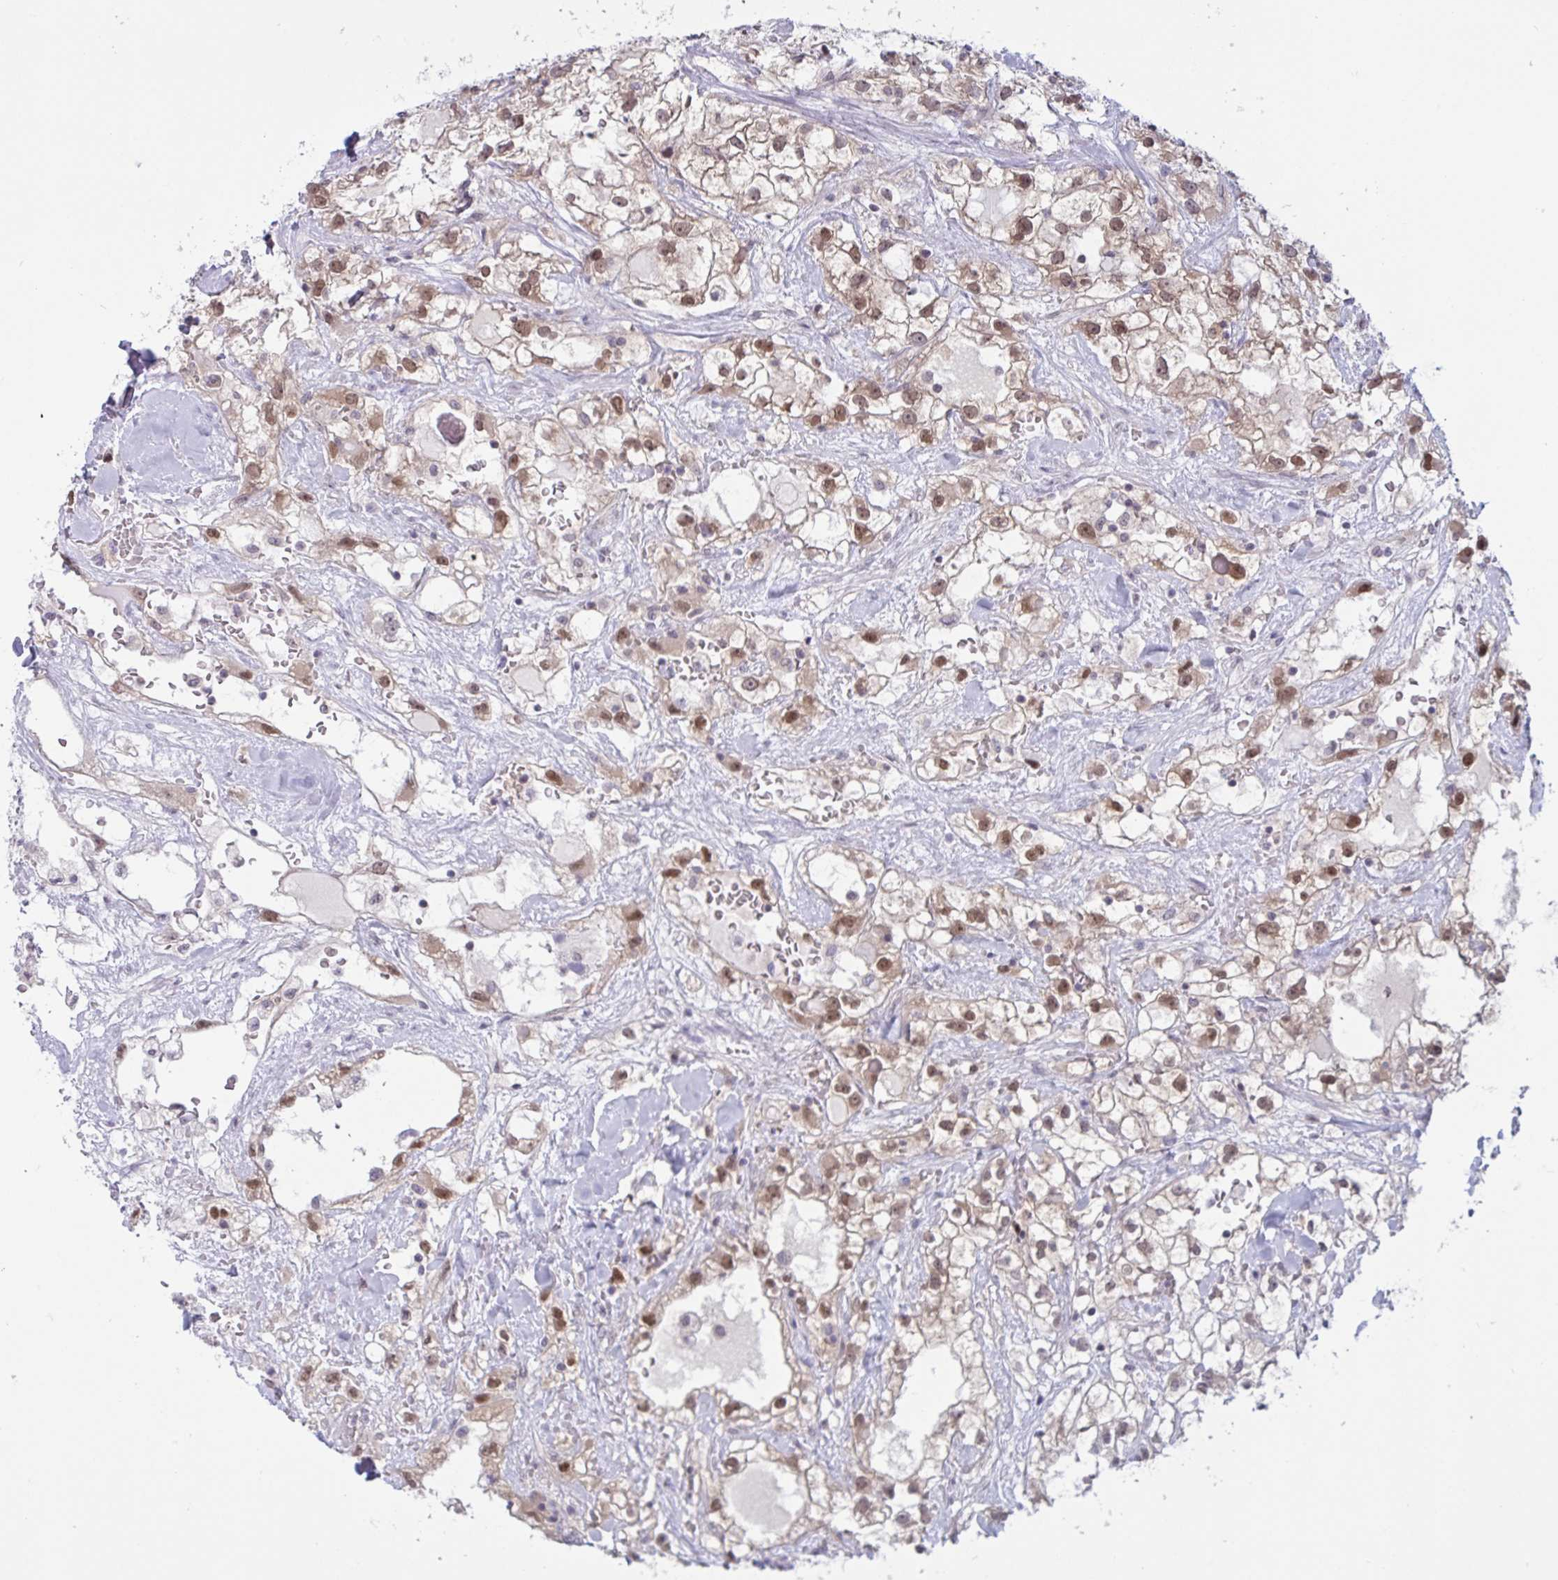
{"staining": {"intensity": "moderate", "quantity": ">75%", "location": "nuclear"}, "tissue": "renal cancer", "cell_type": "Tumor cells", "image_type": "cancer", "snomed": [{"axis": "morphology", "description": "Adenocarcinoma, NOS"}, {"axis": "topography", "description": "Kidney"}], "caption": "The immunohistochemical stain labels moderate nuclear positivity in tumor cells of renal cancer (adenocarcinoma) tissue.", "gene": "TSN", "patient": {"sex": "male", "age": 59}}